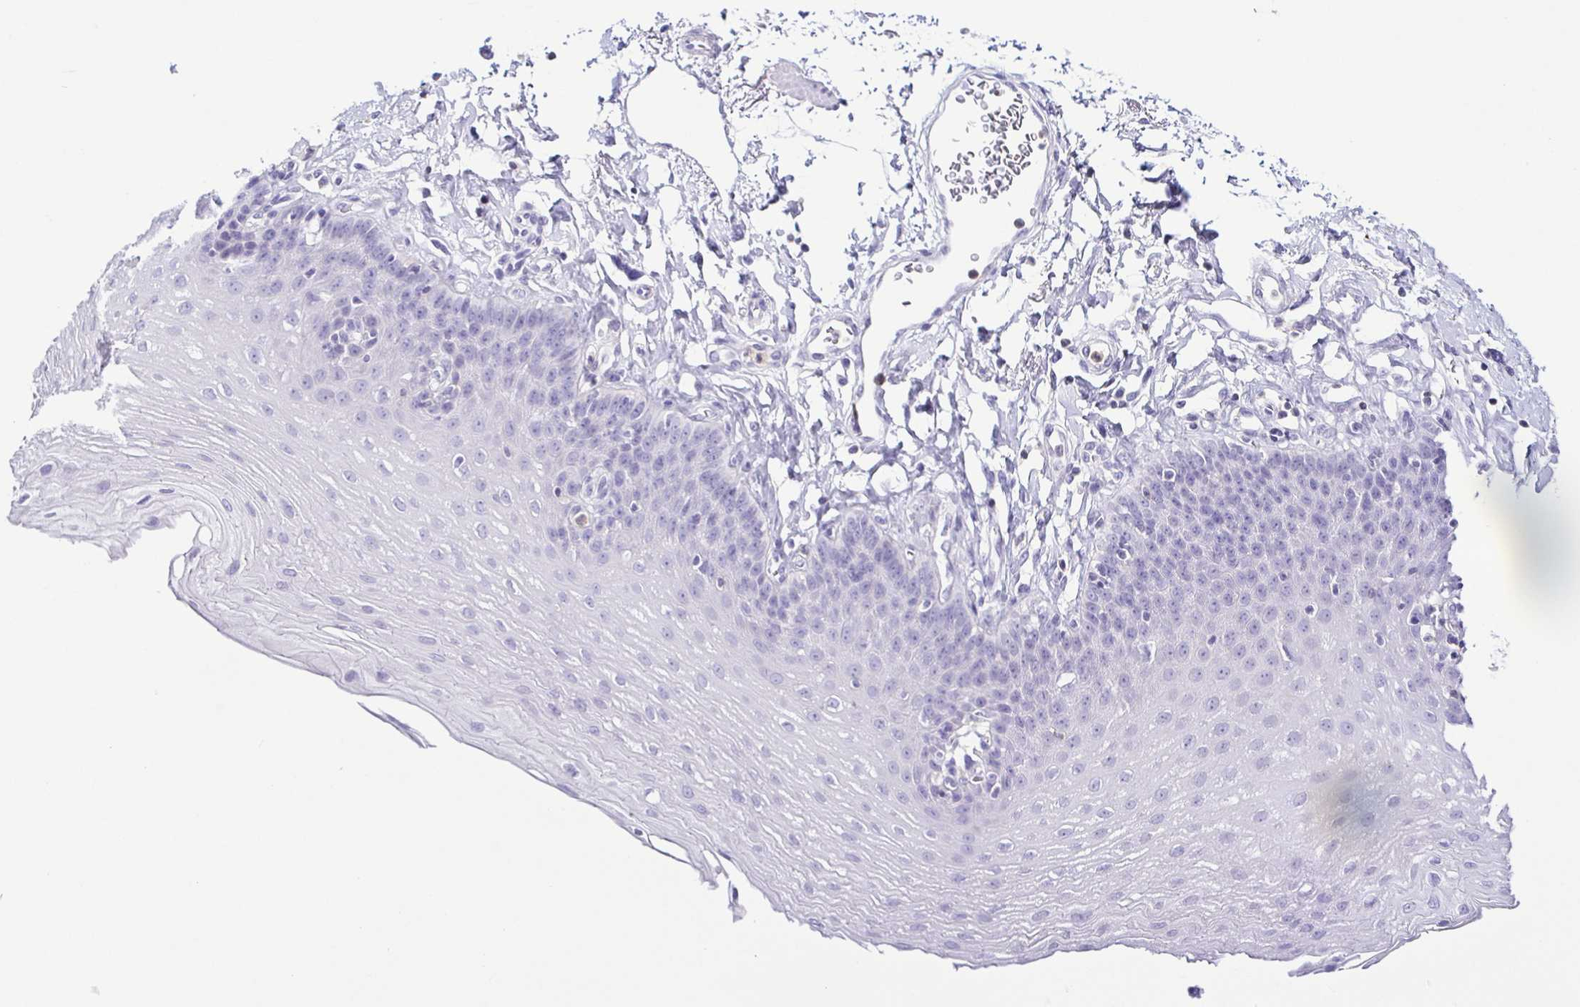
{"staining": {"intensity": "negative", "quantity": "none", "location": "none"}, "tissue": "esophagus", "cell_type": "Squamous epithelial cells", "image_type": "normal", "snomed": [{"axis": "morphology", "description": "Normal tissue, NOS"}, {"axis": "topography", "description": "Esophagus"}], "caption": "Squamous epithelial cells show no significant protein positivity in unremarkable esophagus. (DAB immunohistochemistry (IHC), high magnification).", "gene": "SYNPR", "patient": {"sex": "female", "age": 81}}